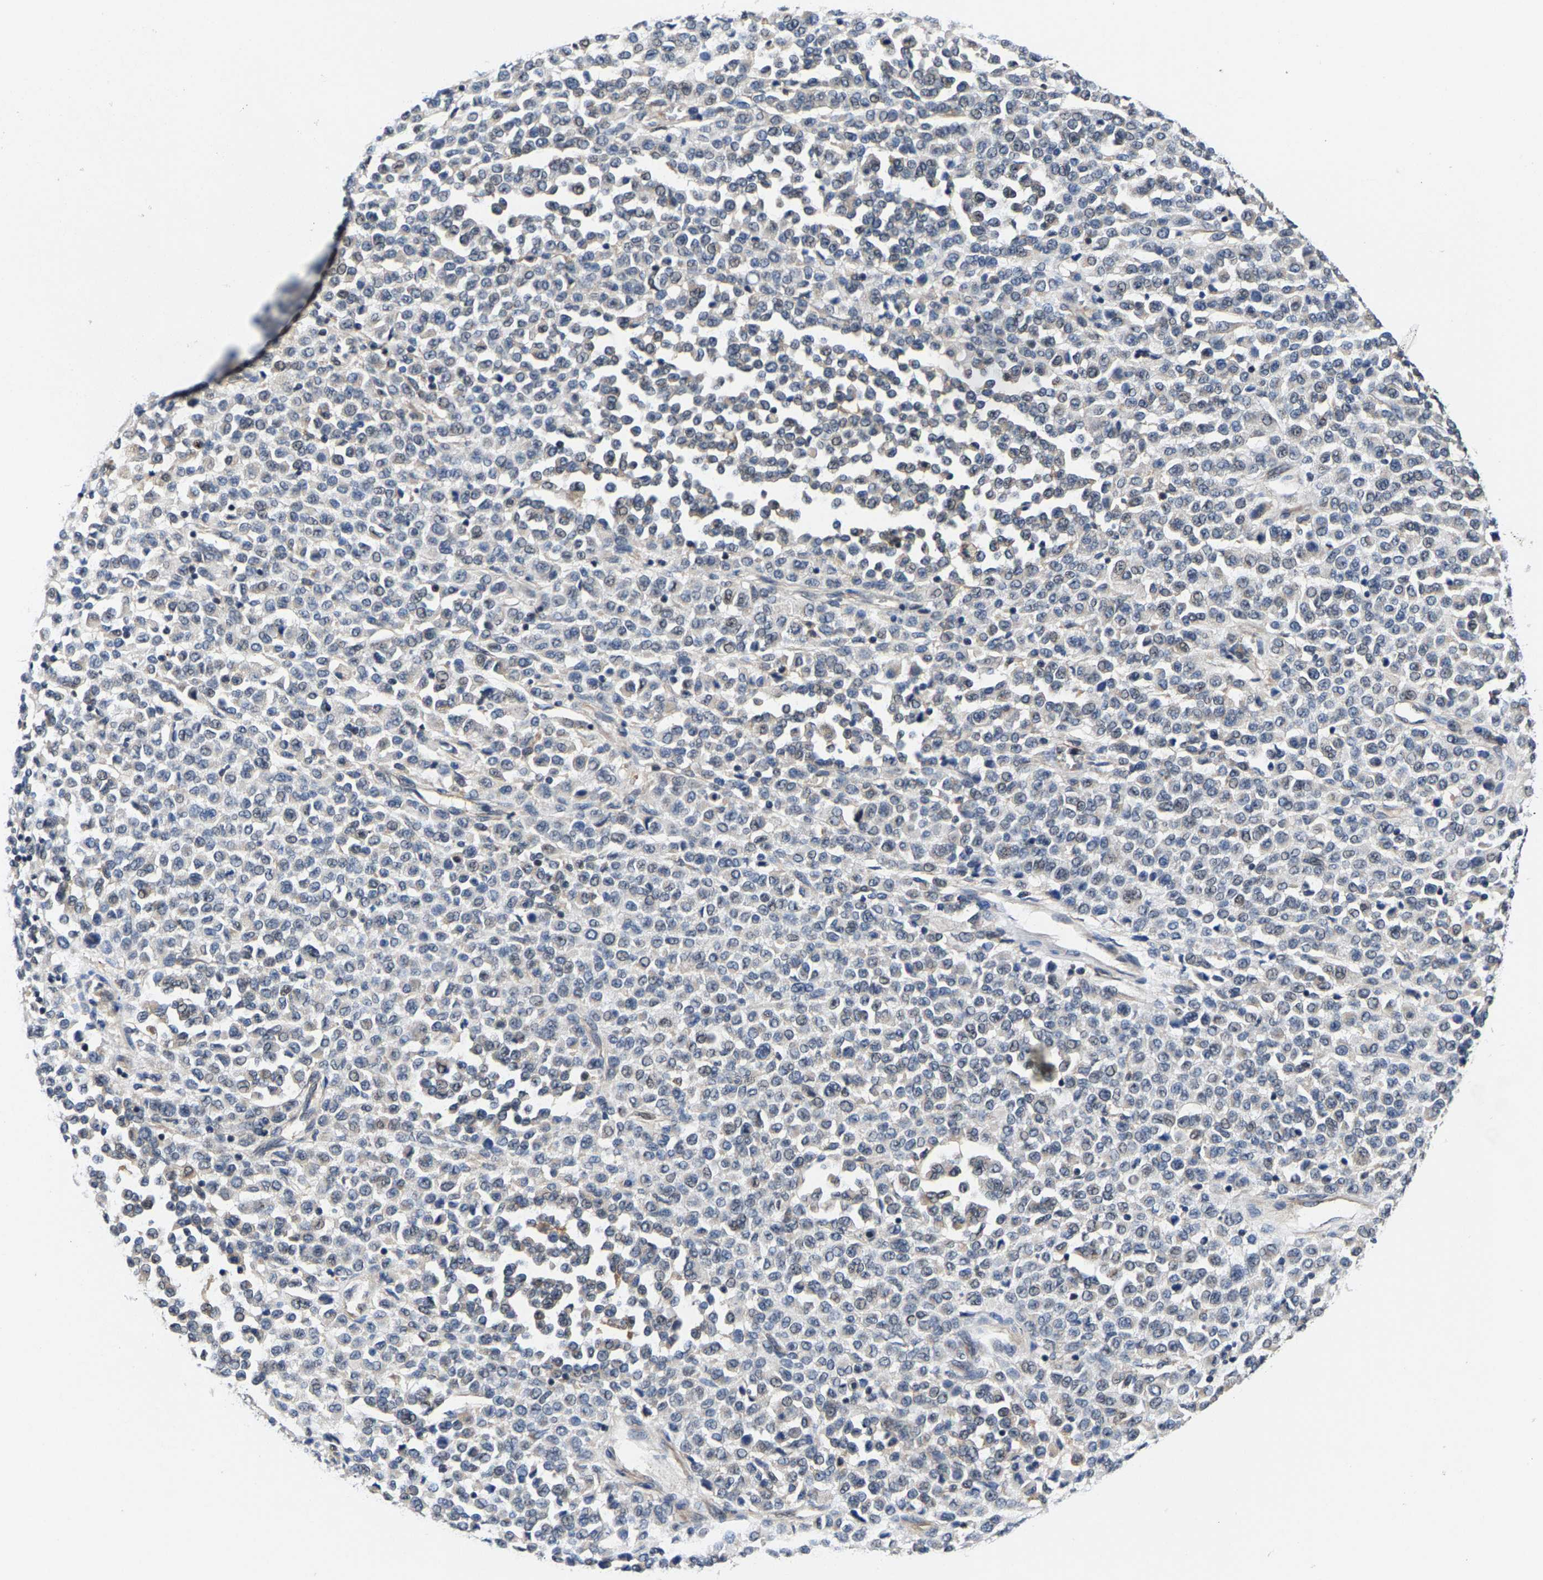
{"staining": {"intensity": "negative", "quantity": "none", "location": "none"}, "tissue": "melanoma", "cell_type": "Tumor cells", "image_type": "cancer", "snomed": [{"axis": "morphology", "description": "Malignant melanoma, Metastatic site"}, {"axis": "topography", "description": "Pancreas"}], "caption": "This micrograph is of malignant melanoma (metastatic site) stained with IHC to label a protein in brown with the nuclei are counter-stained blue. There is no positivity in tumor cells.", "gene": "GTPBP10", "patient": {"sex": "female", "age": 30}}